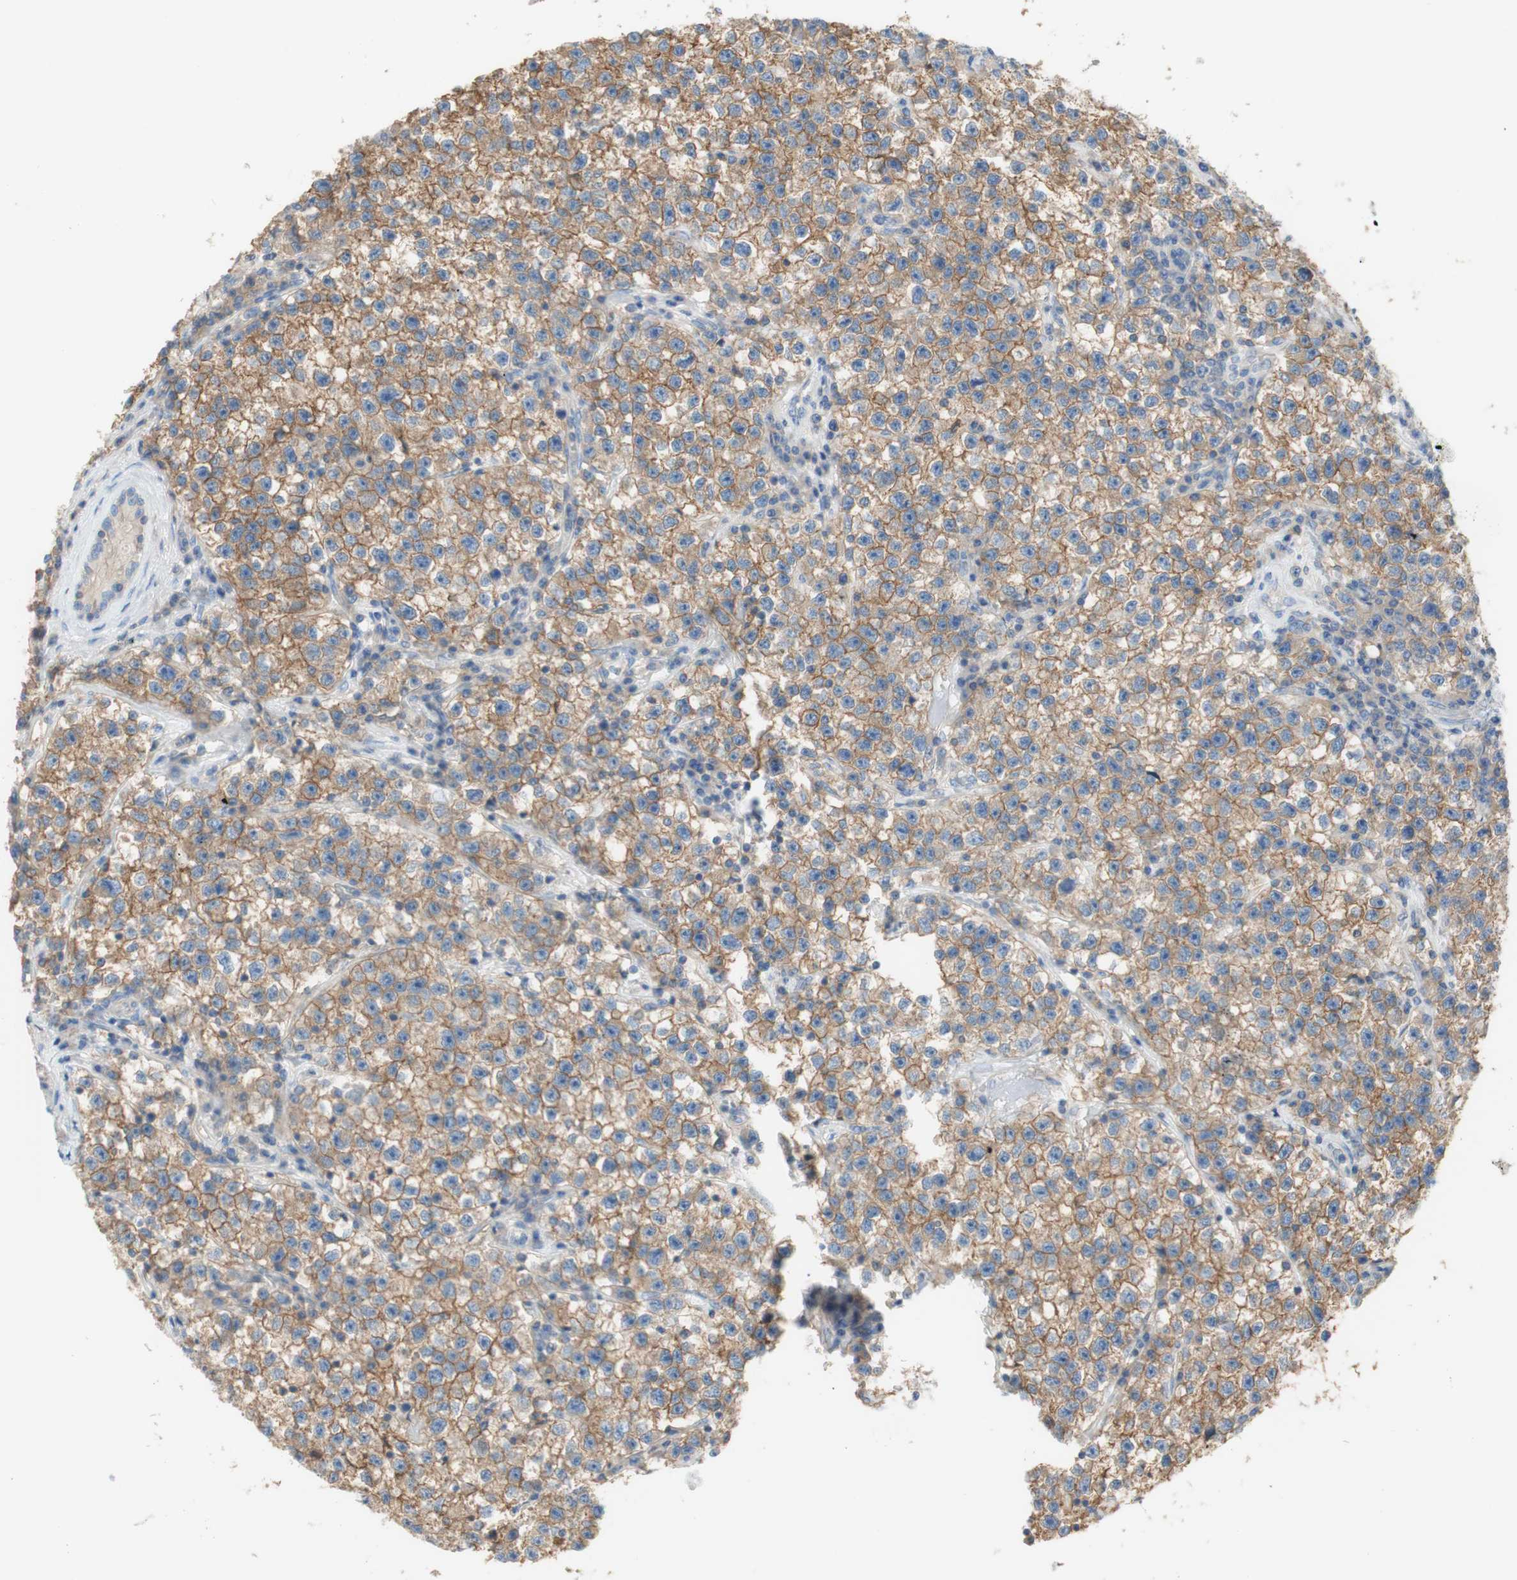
{"staining": {"intensity": "moderate", "quantity": ">75%", "location": "cytoplasmic/membranous"}, "tissue": "testis cancer", "cell_type": "Tumor cells", "image_type": "cancer", "snomed": [{"axis": "morphology", "description": "Seminoma, NOS"}, {"axis": "topography", "description": "Testis"}], "caption": "Immunohistochemistry (IHC) micrograph of neoplastic tissue: testis seminoma stained using immunohistochemistry (IHC) exhibits medium levels of moderate protein expression localized specifically in the cytoplasmic/membranous of tumor cells, appearing as a cytoplasmic/membranous brown color.", "gene": "ATP2B1", "patient": {"sex": "male", "age": 22}}